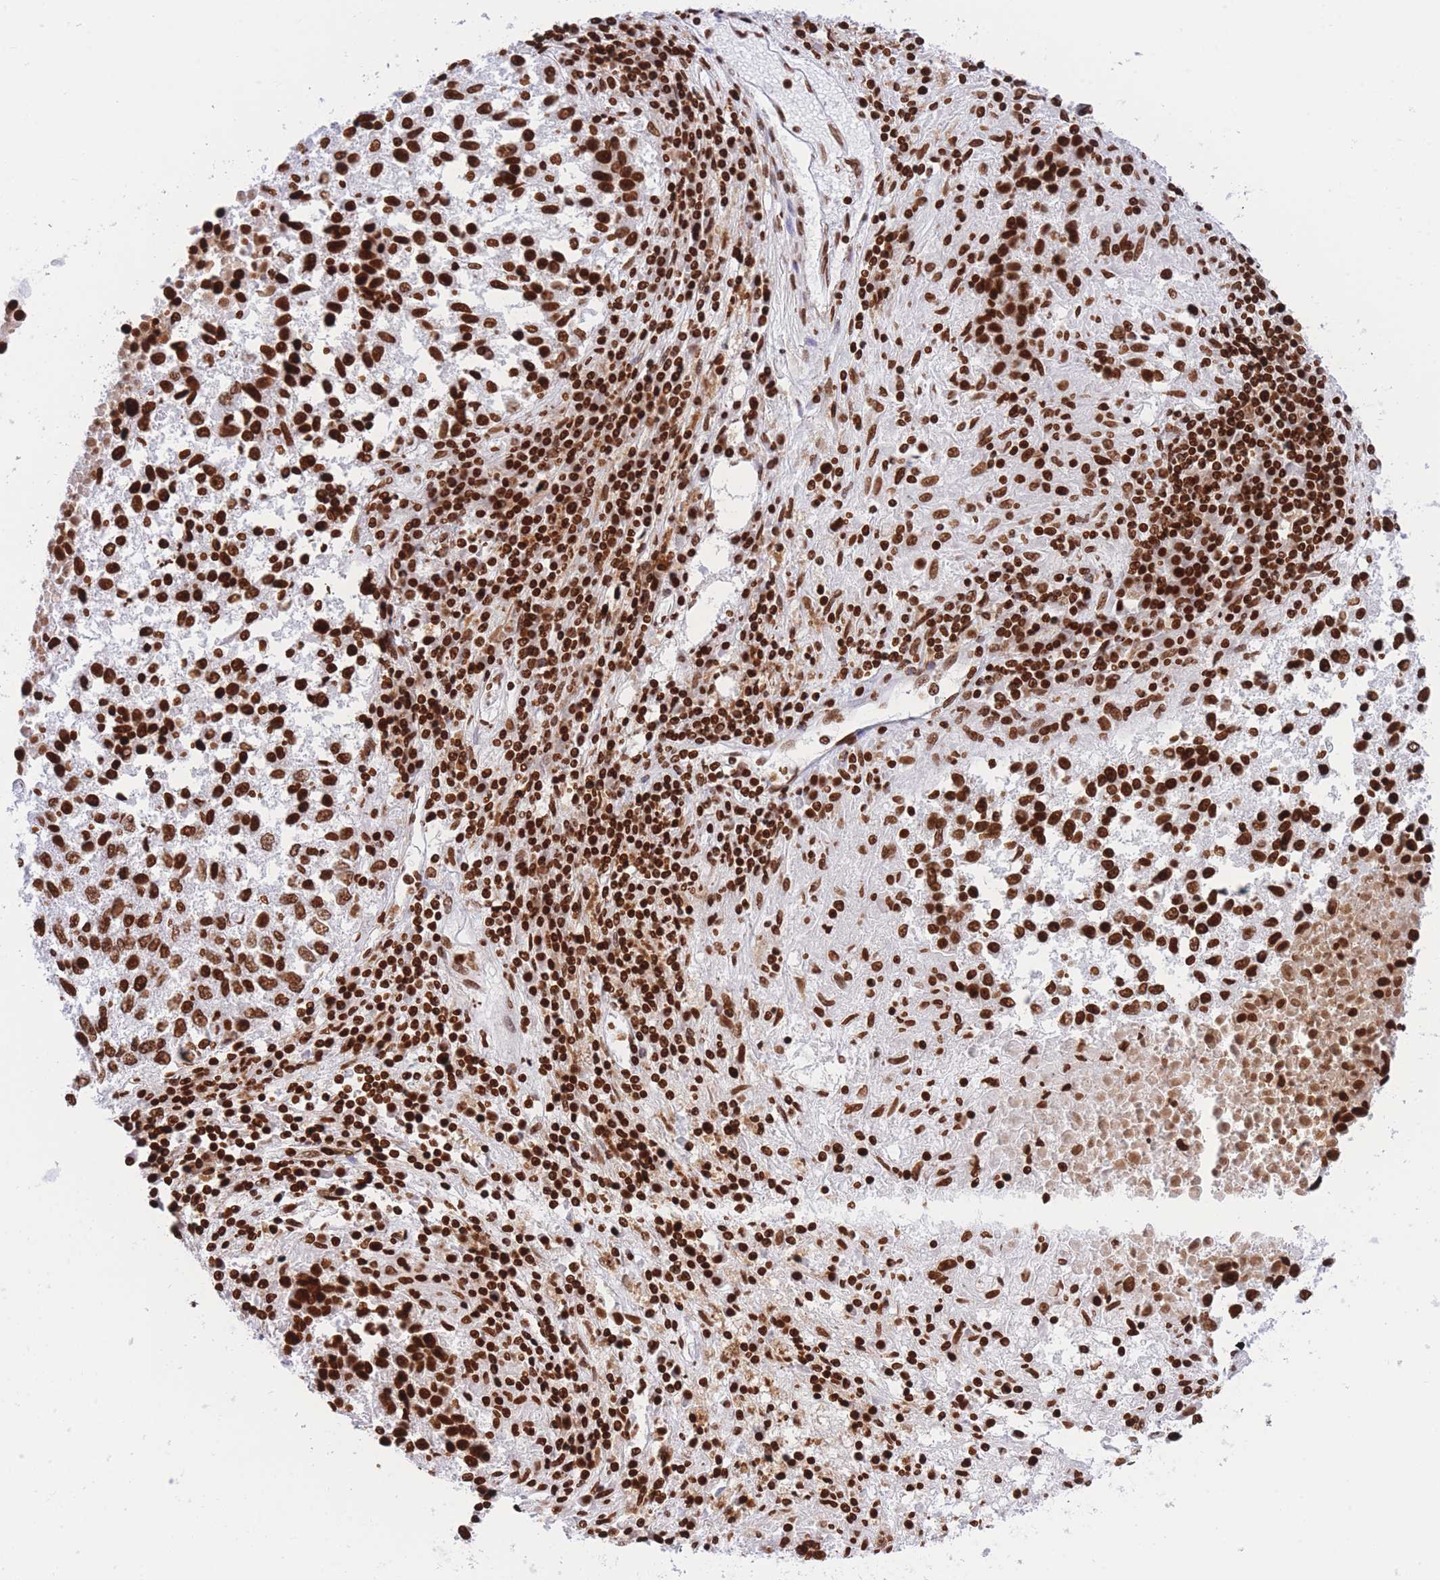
{"staining": {"intensity": "strong", "quantity": ">75%", "location": "nuclear"}, "tissue": "lung cancer", "cell_type": "Tumor cells", "image_type": "cancer", "snomed": [{"axis": "morphology", "description": "Squamous cell carcinoma, NOS"}, {"axis": "topography", "description": "Lung"}], "caption": "Lung cancer stained with a protein marker demonstrates strong staining in tumor cells.", "gene": "H2BC11", "patient": {"sex": "male", "age": 73}}